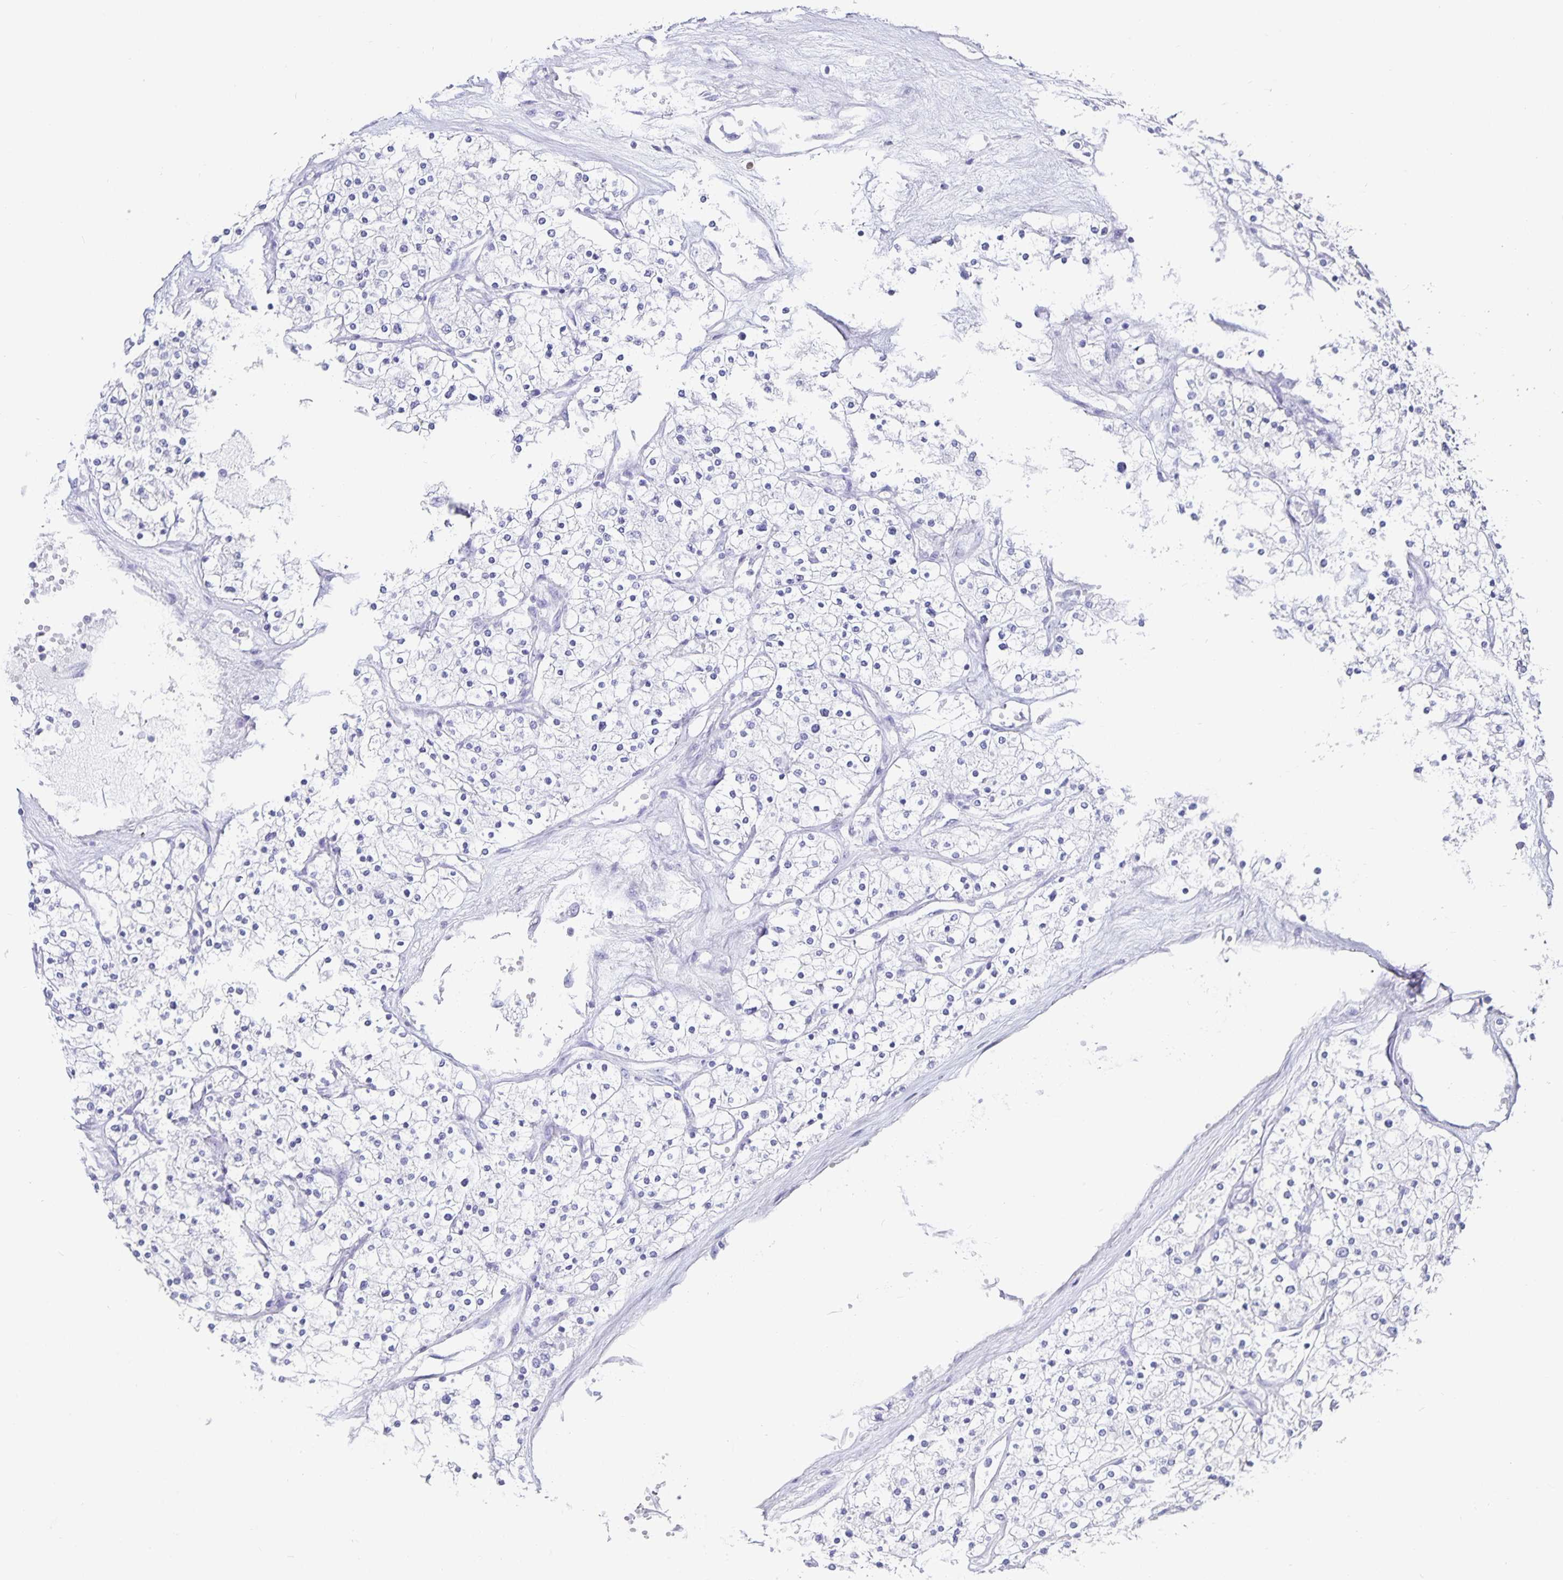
{"staining": {"intensity": "negative", "quantity": "none", "location": "none"}, "tissue": "renal cancer", "cell_type": "Tumor cells", "image_type": "cancer", "snomed": [{"axis": "morphology", "description": "Adenocarcinoma, NOS"}, {"axis": "topography", "description": "Kidney"}], "caption": "Tumor cells are negative for brown protein staining in adenocarcinoma (renal).", "gene": "CHGA", "patient": {"sex": "male", "age": 80}}